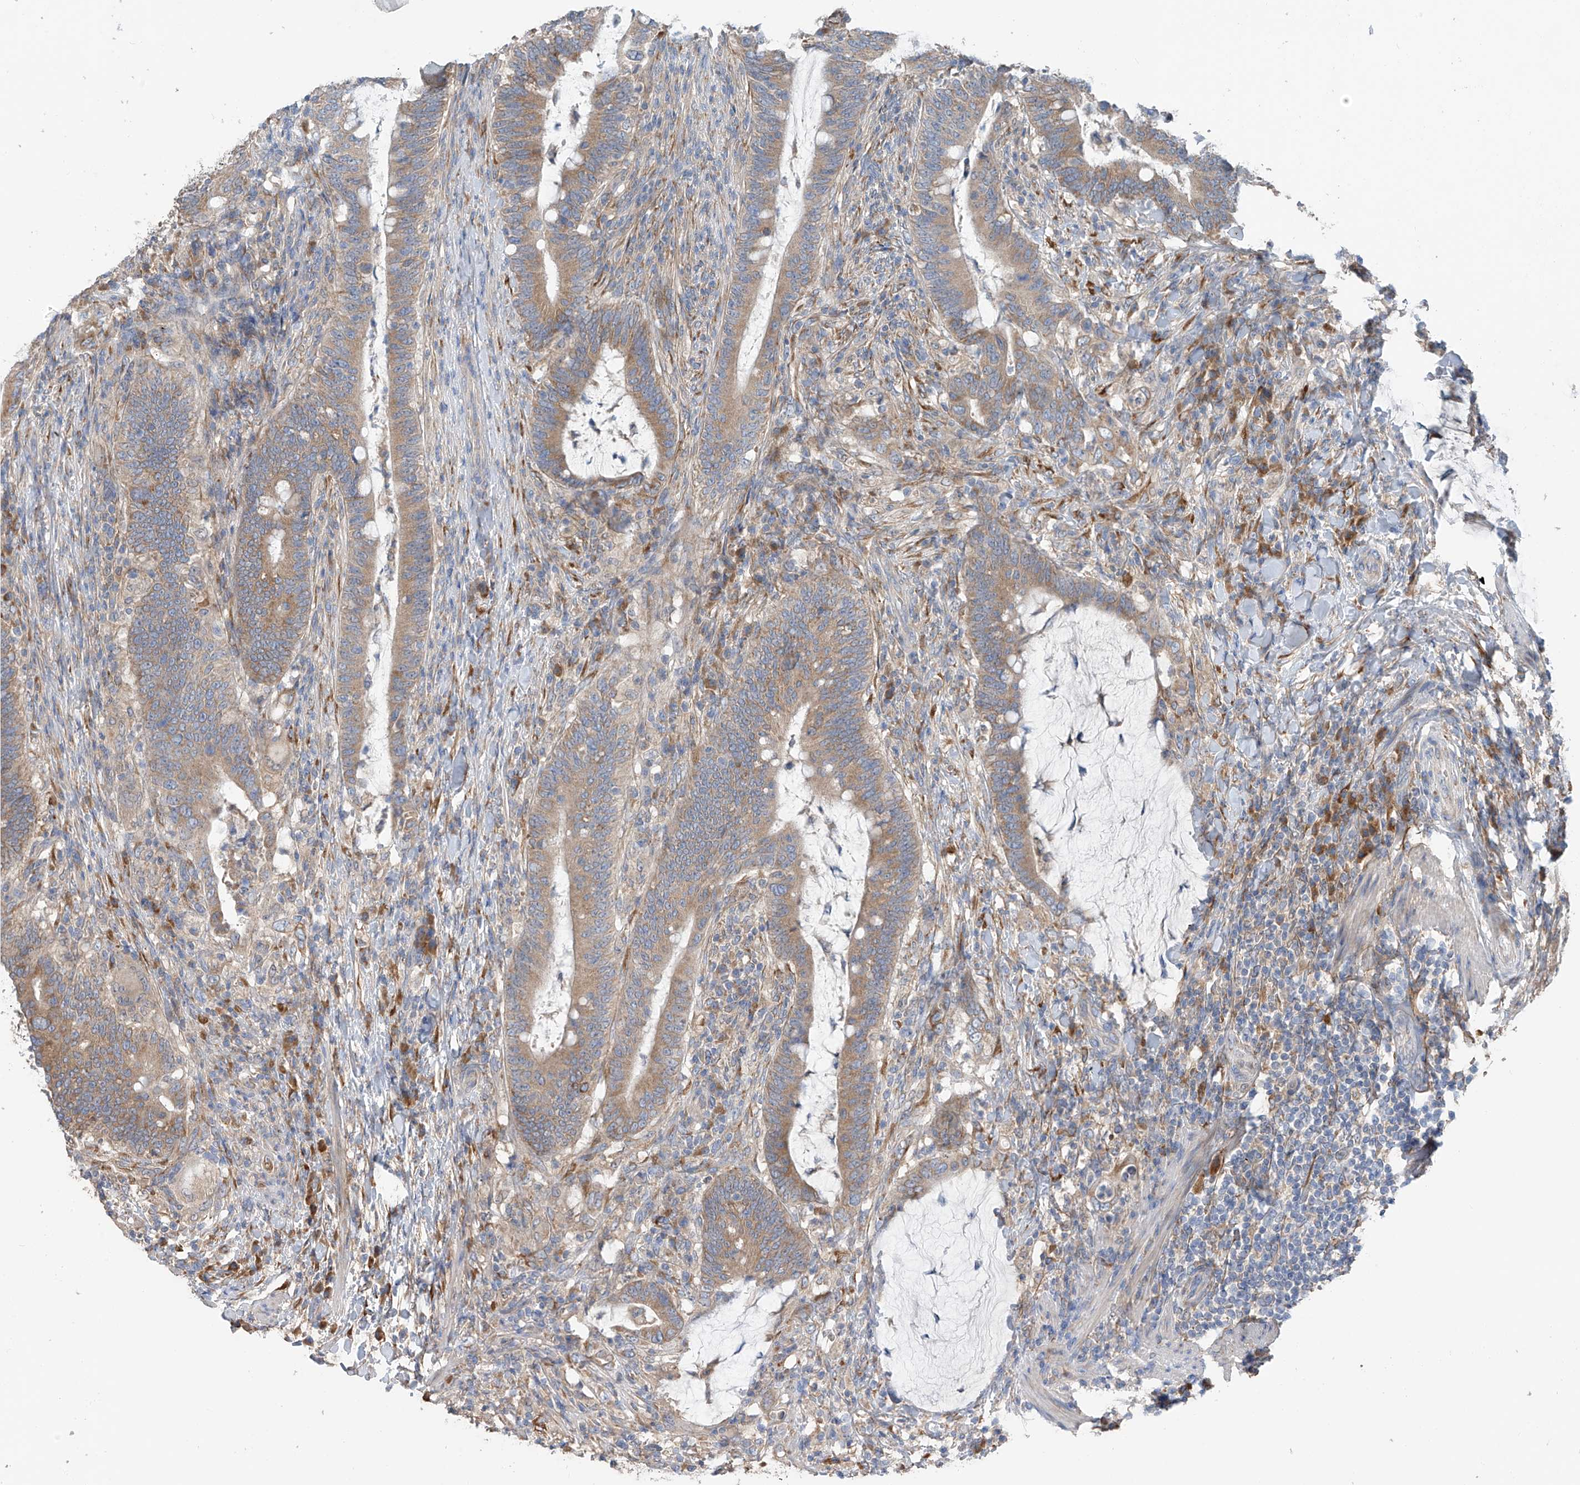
{"staining": {"intensity": "moderate", "quantity": ">75%", "location": "cytoplasmic/membranous"}, "tissue": "colorectal cancer", "cell_type": "Tumor cells", "image_type": "cancer", "snomed": [{"axis": "morphology", "description": "Adenocarcinoma, NOS"}, {"axis": "topography", "description": "Colon"}], "caption": "Colorectal adenocarcinoma stained for a protein exhibits moderate cytoplasmic/membranous positivity in tumor cells. (brown staining indicates protein expression, while blue staining denotes nuclei).", "gene": "GALNTL6", "patient": {"sex": "female", "age": 66}}